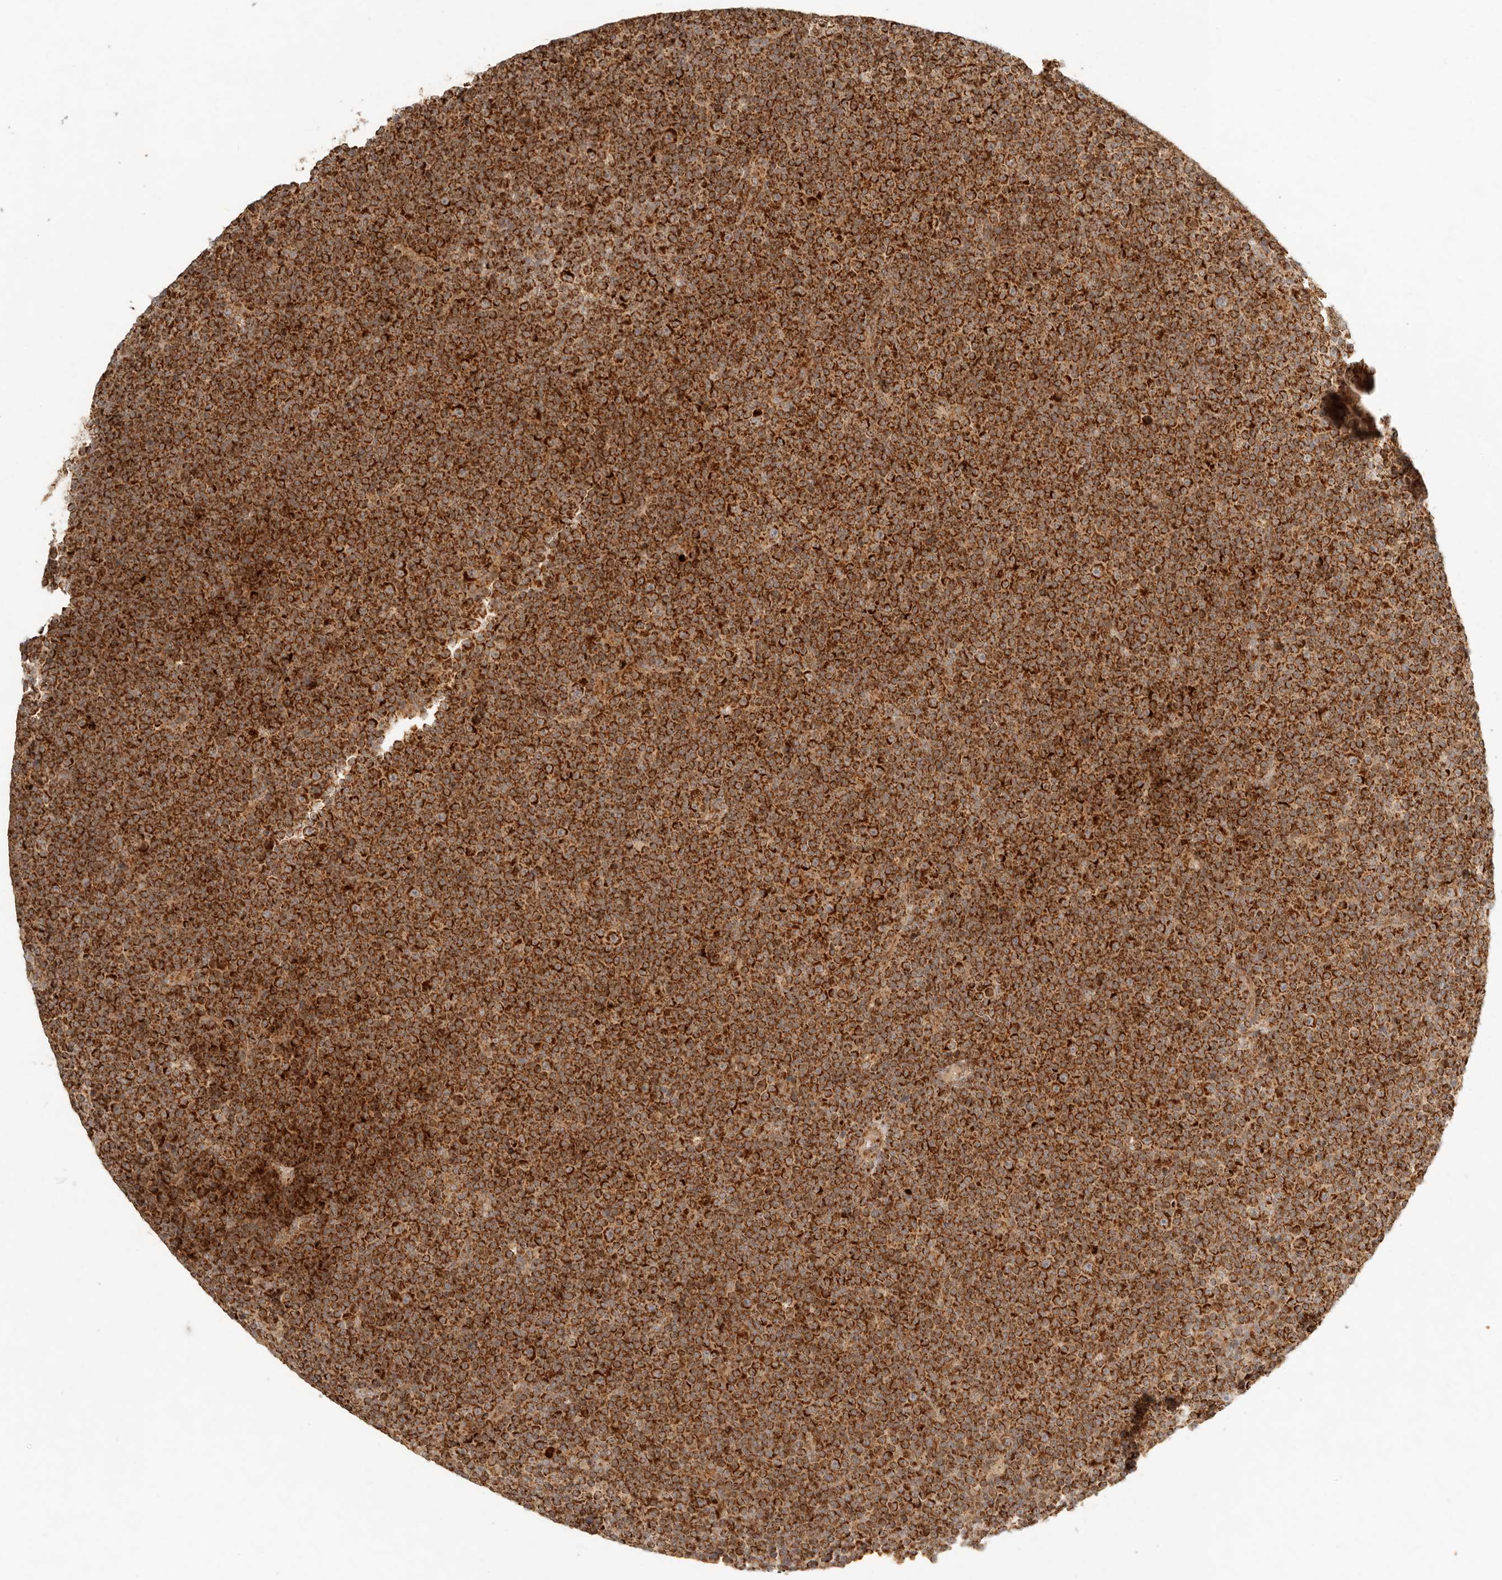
{"staining": {"intensity": "strong", "quantity": ">75%", "location": "cytoplasmic/membranous"}, "tissue": "lymphoma", "cell_type": "Tumor cells", "image_type": "cancer", "snomed": [{"axis": "morphology", "description": "Malignant lymphoma, non-Hodgkin's type, Low grade"}, {"axis": "topography", "description": "Lymph node"}], "caption": "An IHC histopathology image of neoplastic tissue is shown. Protein staining in brown highlights strong cytoplasmic/membranous positivity in lymphoma within tumor cells. The protein is shown in brown color, while the nuclei are stained blue.", "gene": "MRPL55", "patient": {"sex": "female", "age": 67}}